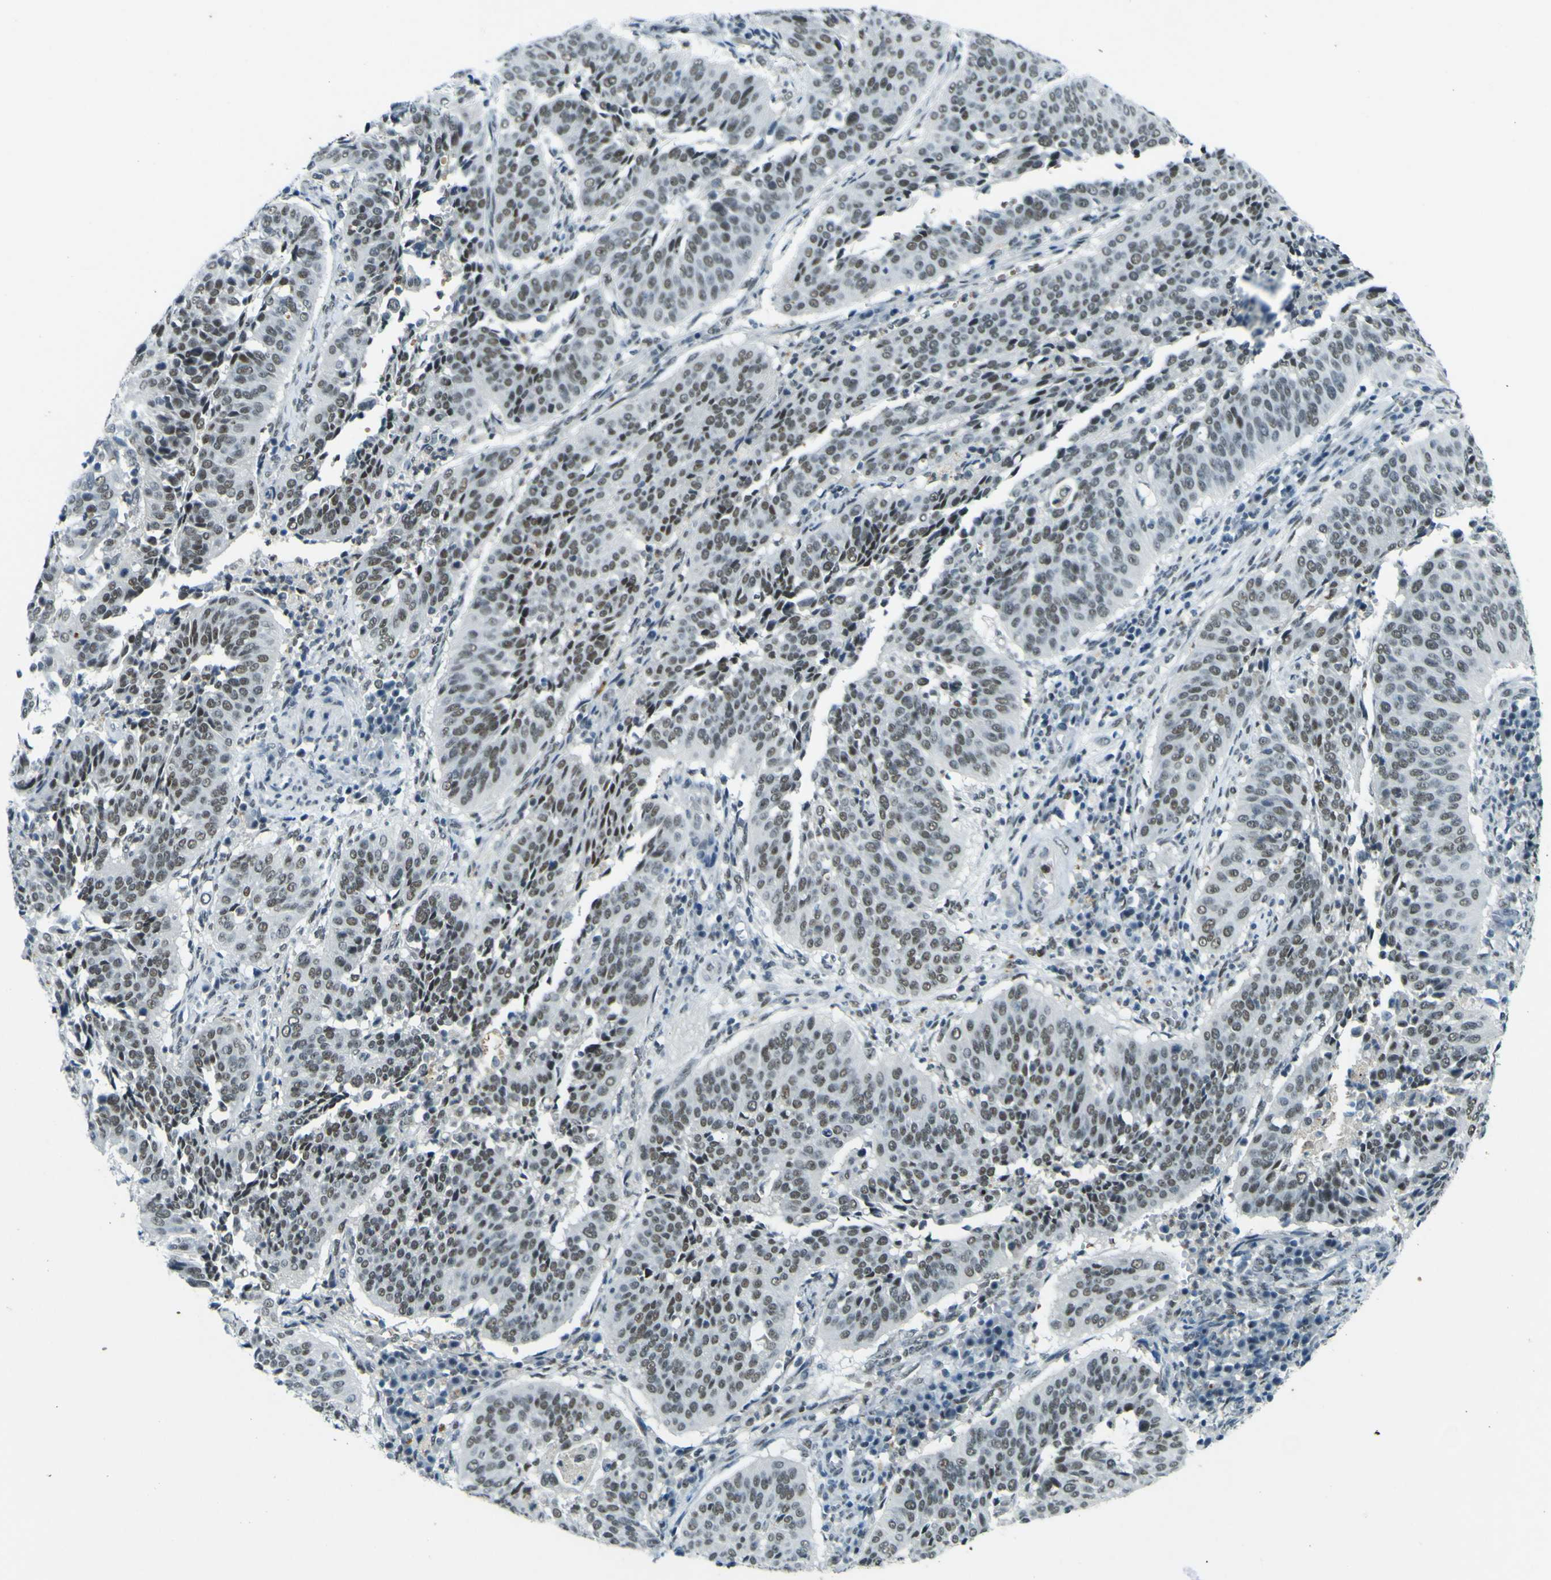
{"staining": {"intensity": "weak", "quantity": "<25%", "location": "nuclear"}, "tissue": "cervical cancer", "cell_type": "Tumor cells", "image_type": "cancer", "snomed": [{"axis": "morphology", "description": "Normal tissue, NOS"}, {"axis": "morphology", "description": "Squamous cell carcinoma, NOS"}, {"axis": "topography", "description": "Cervix"}], "caption": "IHC histopathology image of neoplastic tissue: cervical squamous cell carcinoma stained with DAB (3,3'-diaminobenzidine) demonstrates no significant protein positivity in tumor cells.", "gene": "CEBPG", "patient": {"sex": "female", "age": 39}}